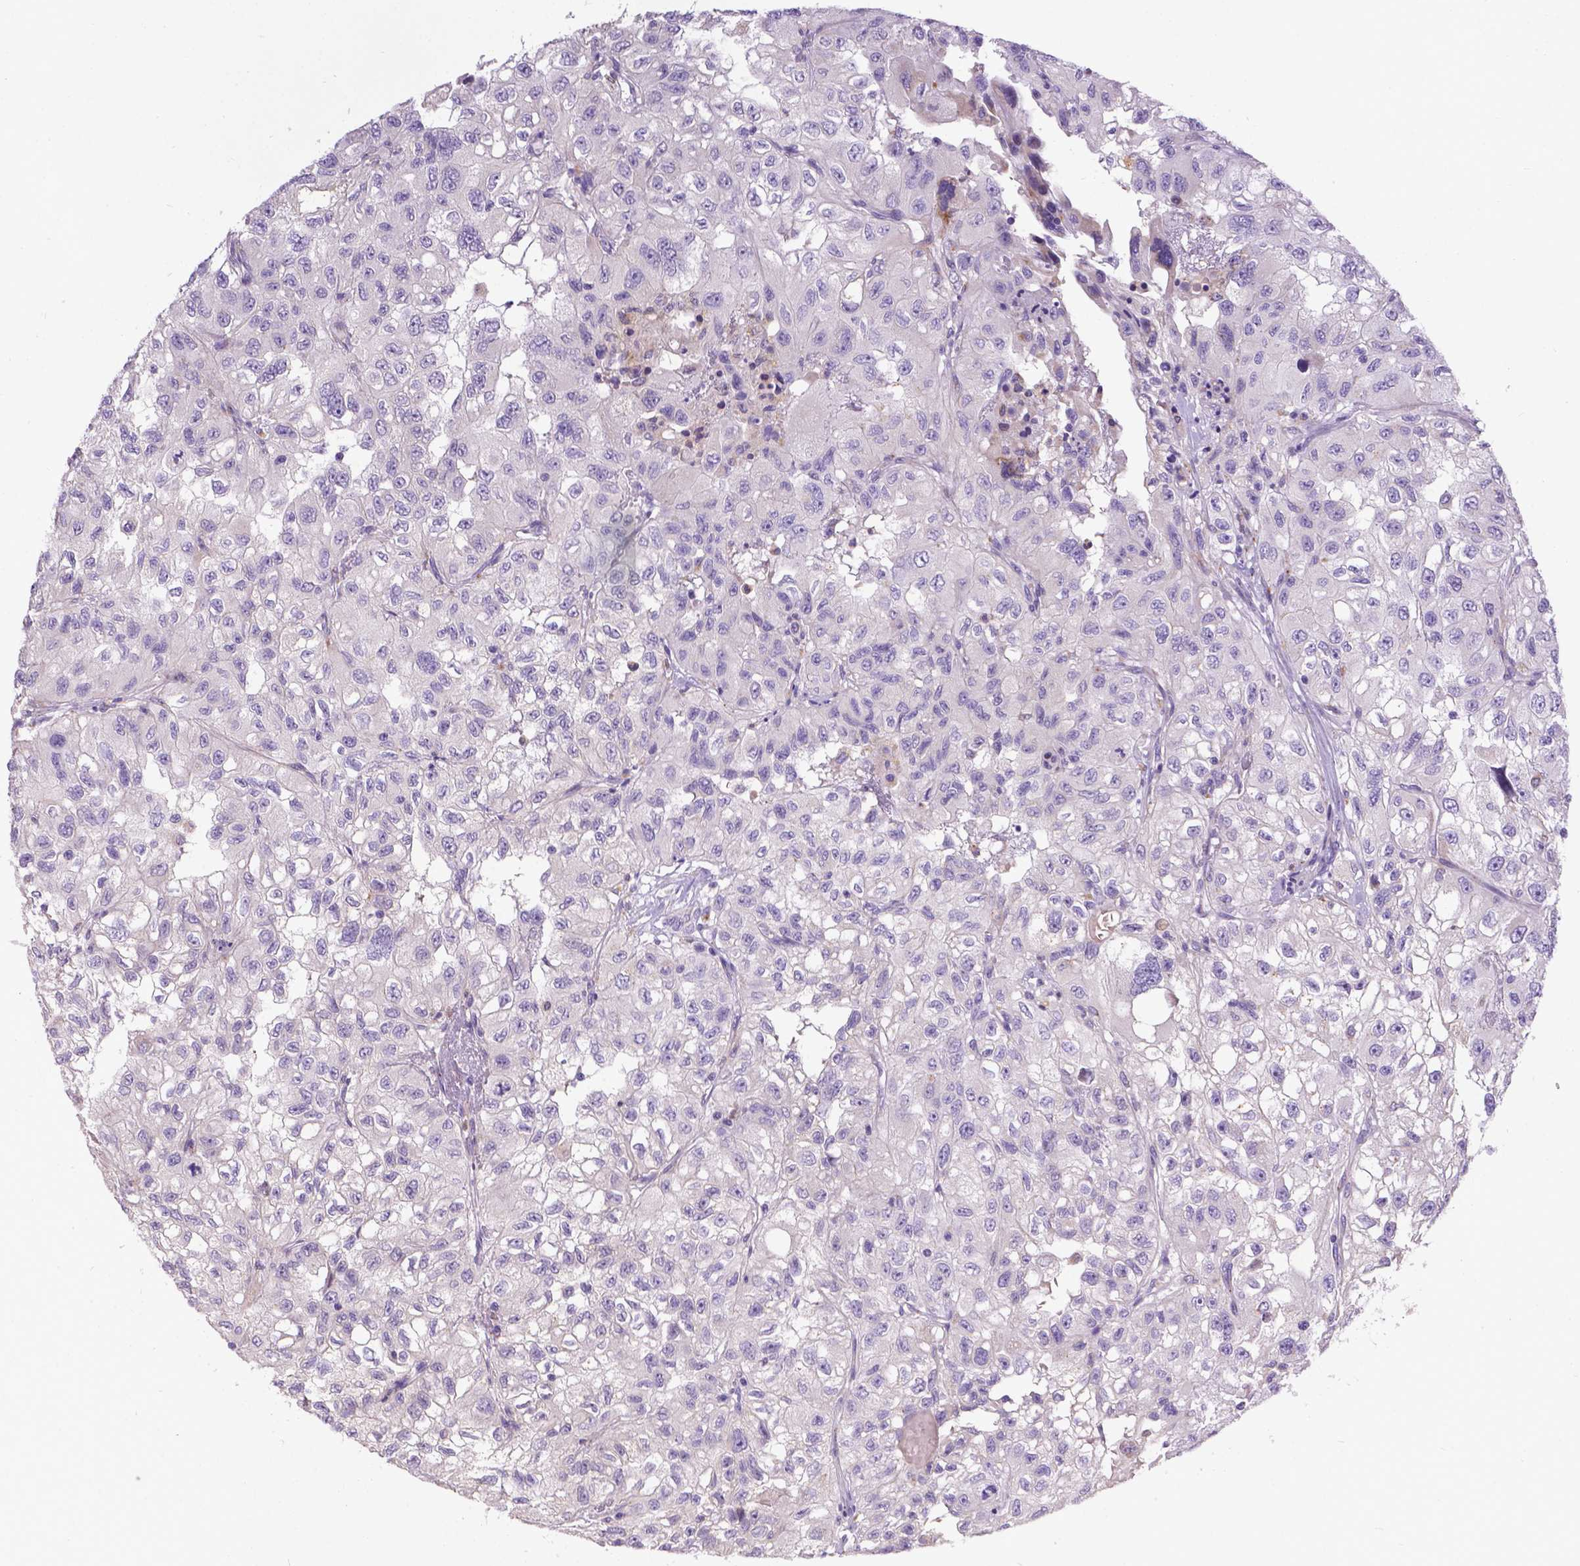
{"staining": {"intensity": "negative", "quantity": "none", "location": "none"}, "tissue": "renal cancer", "cell_type": "Tumor cells", "image_type": "cancer", "snomed": [{"axis": "morphology", "description": "Adenocarcinoma, NOS"}, {"axis": "topography", "description": "Kidney"}], "caption": "Immunohistochemical staining of renal cancer reveals no significant staining in tumor cells.", "gene": "TM4SF18", "patient": {"sex": "male", "age": 64}}